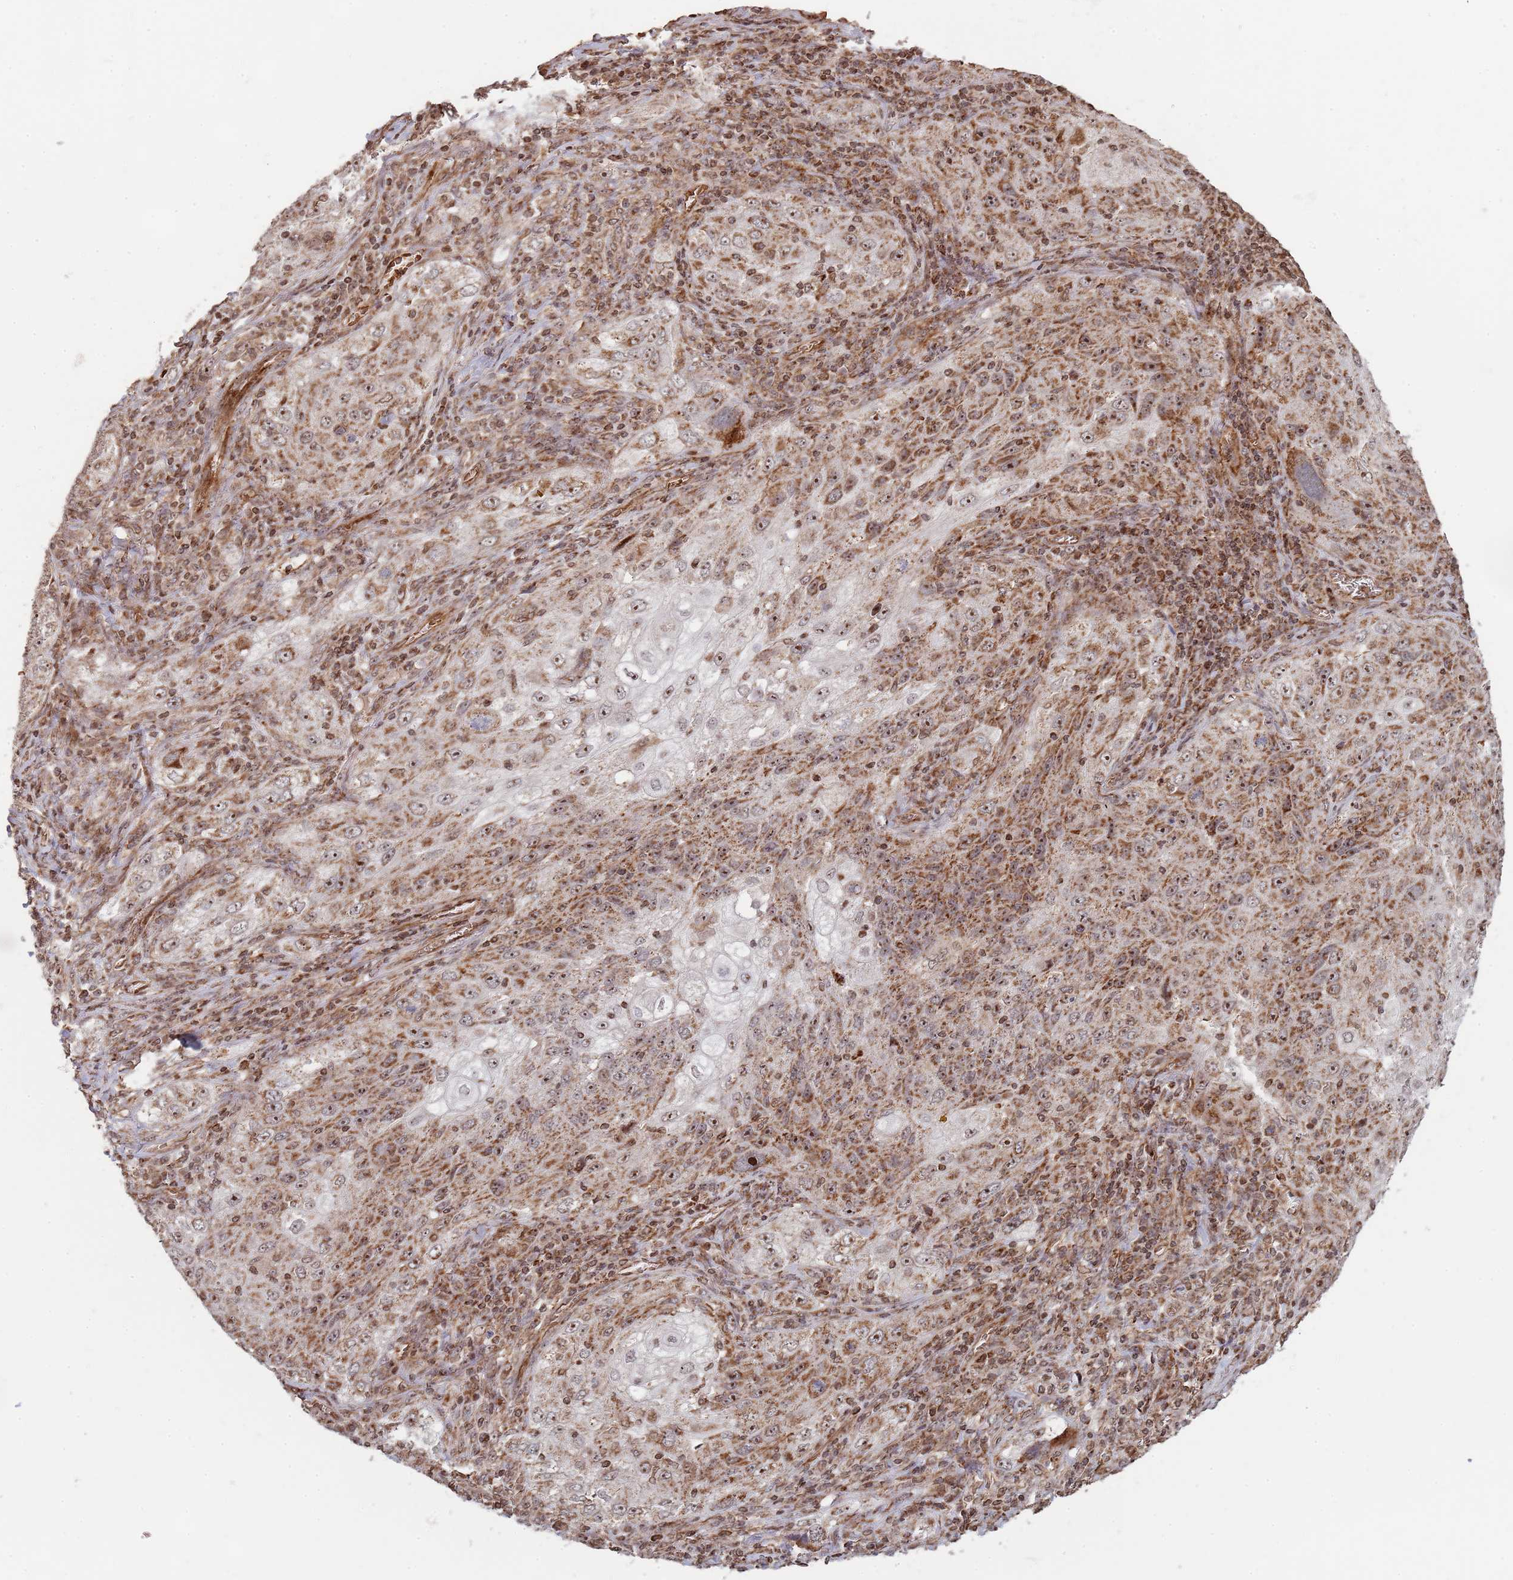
{"staining": {"intensity": "moderate", "quantity": ">75%", "location": "cytoplasmic/membranous,nuclear"}, "tissue": "lung cancer", "cell_type": "Tumor cells", "image_type": "cancer", "snomed": [{"axis": "morphology", "description": "Squamous cell carcinoma, NOS"}, {"axis": "topography", "description": "Lung"}], "caption": "Lung squamous cell carcinoma stained for a protein (brown) shows moderate cytoplasmic/membranous and nuclear positive staining in about >75% of tumor cells.", "gene": "DCHS1", "patient": {"sex": "female", "age": 69}}